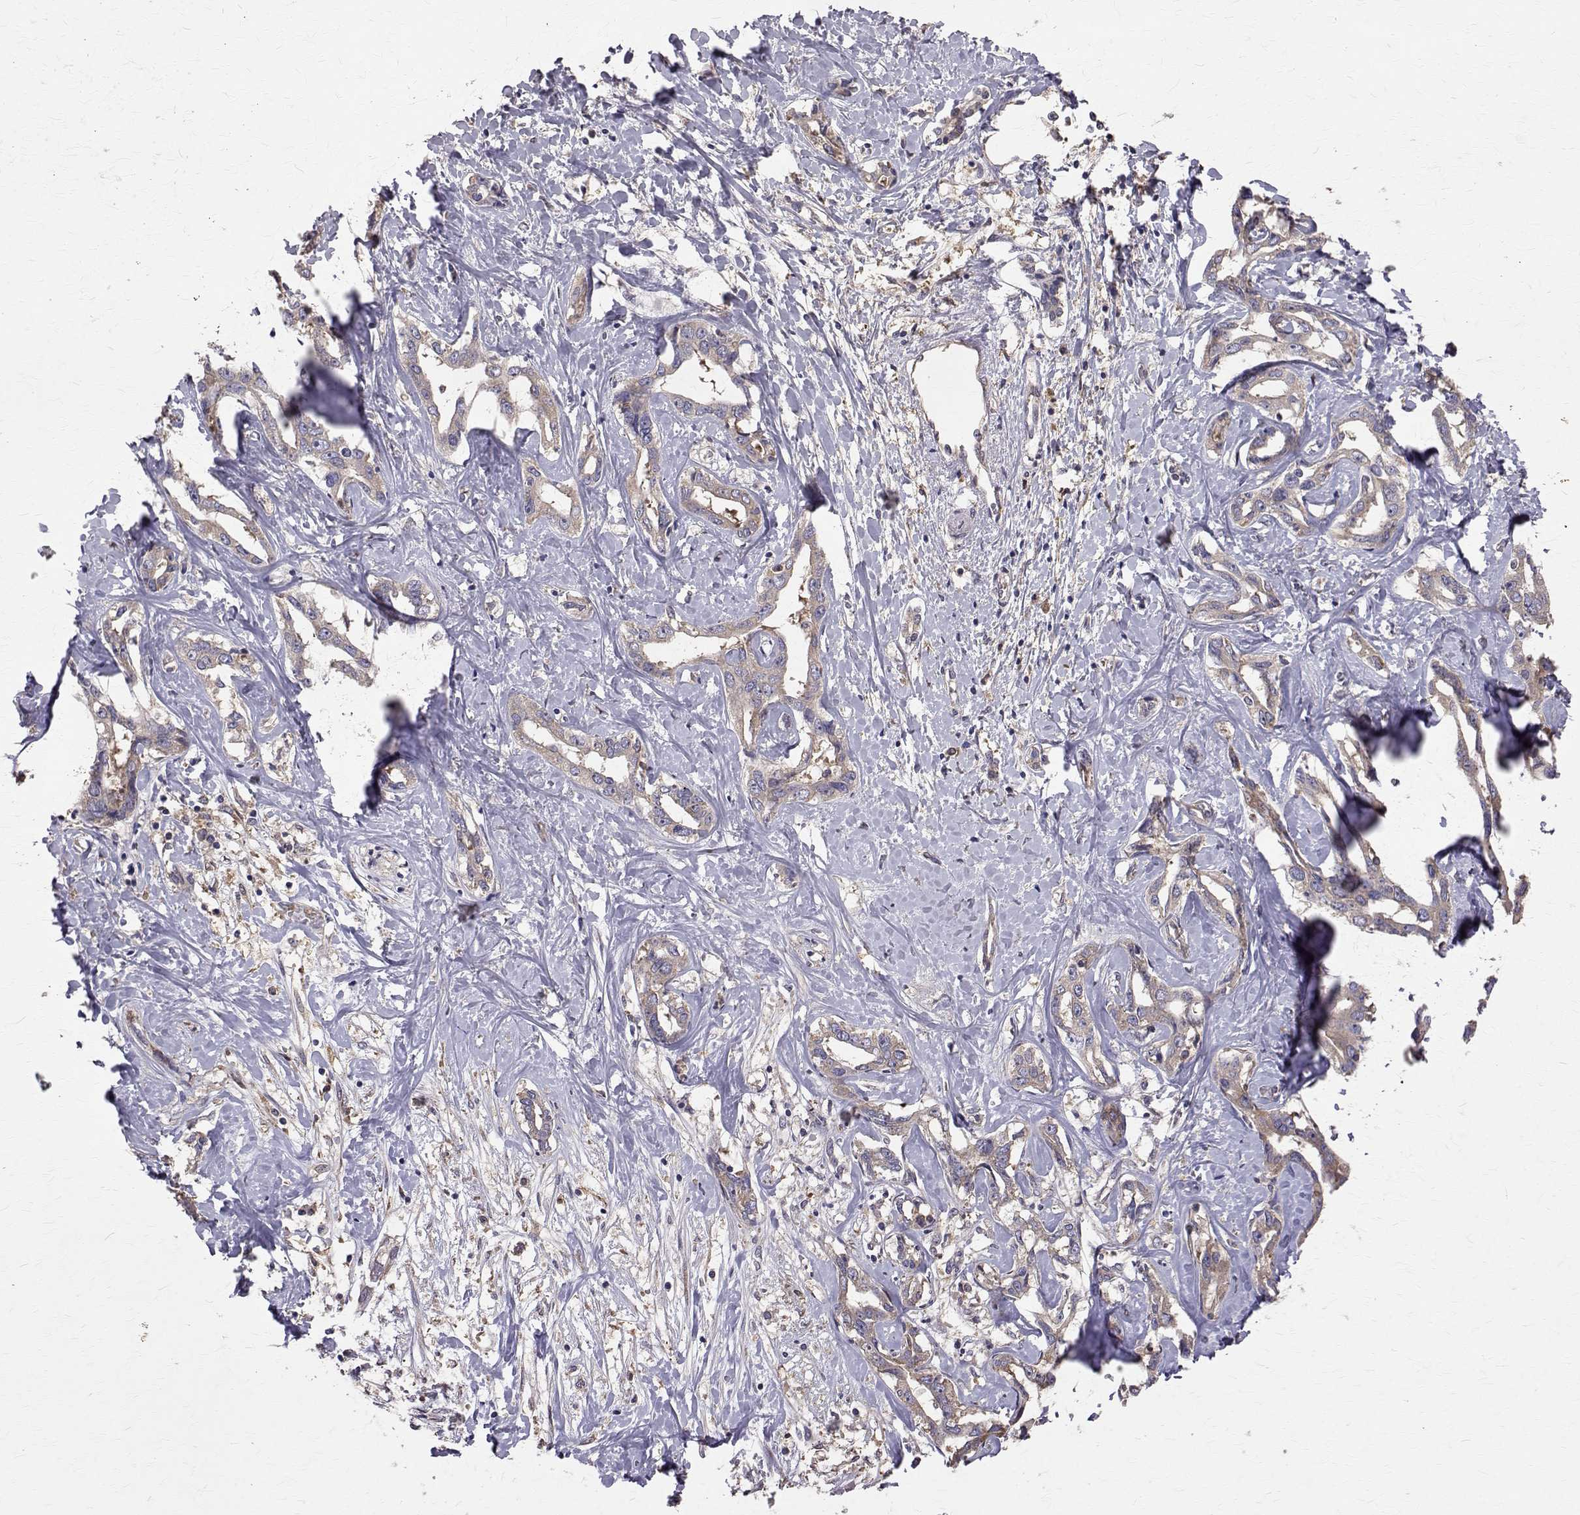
{"staining": {"intensity": "weak", "quantity": ">75%", "location": "cytoplasmic/membranous"}, "tissue": "liver cancer", "cell_type": "Tumor cells", "image_type": "cancer", "snomed": [{"axis": "morphology", "description": "Cholangiocarcinoma"}, {"axis": "topography", "description": "Liver"}], "caption": "This micrograph reveals cholangiocarcinoma (liver) stained with immunohistochemistry (IHC) to label a protein in brown. The cytoplasmic/membranous of tumor cells show weak positivity for the protein. Nuclei are counter-stained blue.", "gene": "FARSB", "patient": {"sex": "male", "age": 59}}